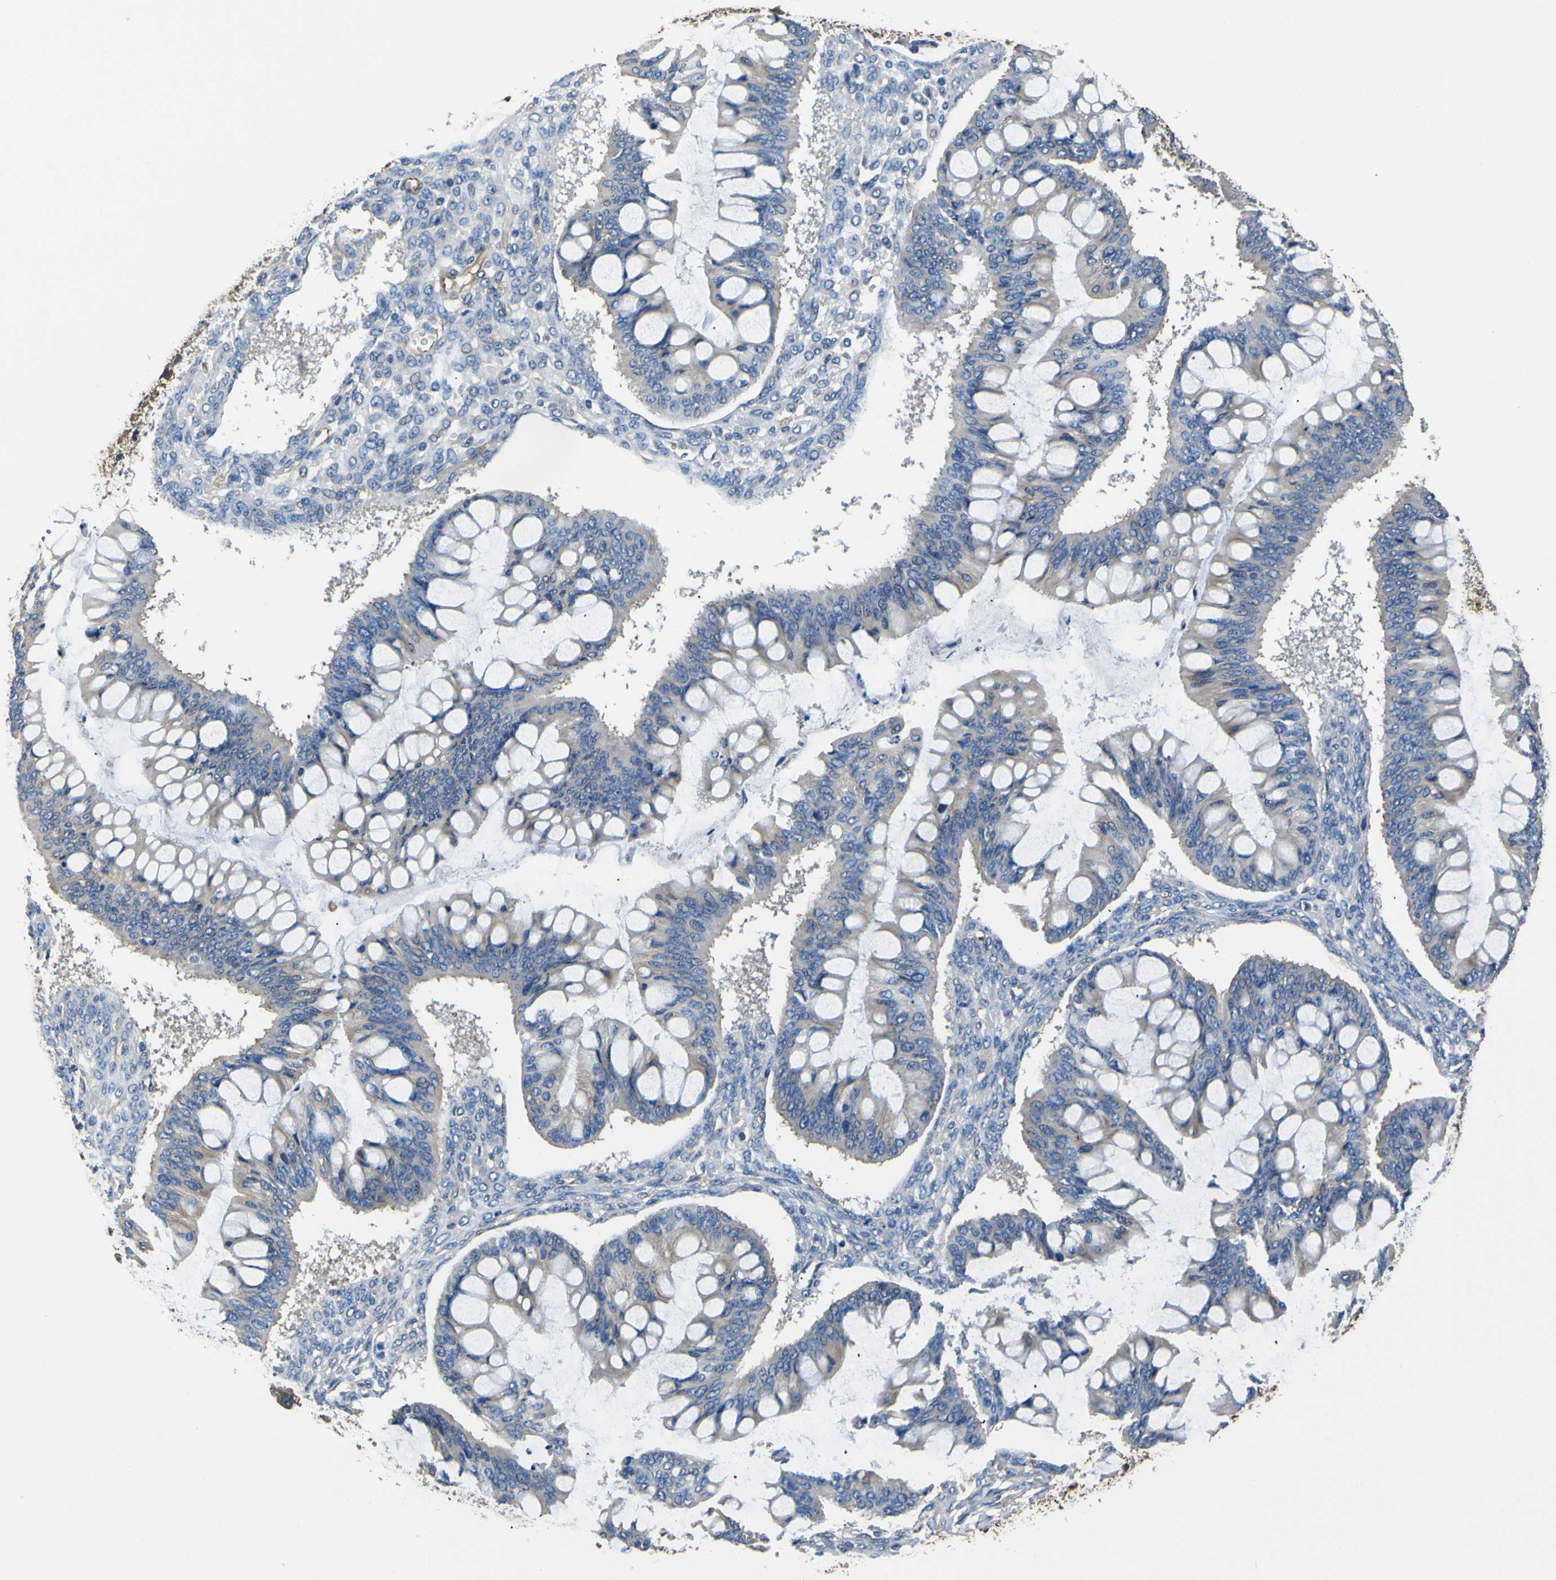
{"staining": {"intensity": "negative", "quantity": "none", "location": "none"}, "tissue": "ovarian cancer", "cell_type": "Tumor cells", "image_type": "cancer", "snomed": [{"axis": "morphology", "description": "Cystadenocarcinoma, mucinous, NOS"}, {"axis": "topography", "description": "Ovary"}], "caption": "This is an immunohistochemistry (IHC) photomicrograph of human ovarian cancer. There is no staining in tumor cells.", "gene": "TUBB", "patient": {"sex": "female", "age": 73}}